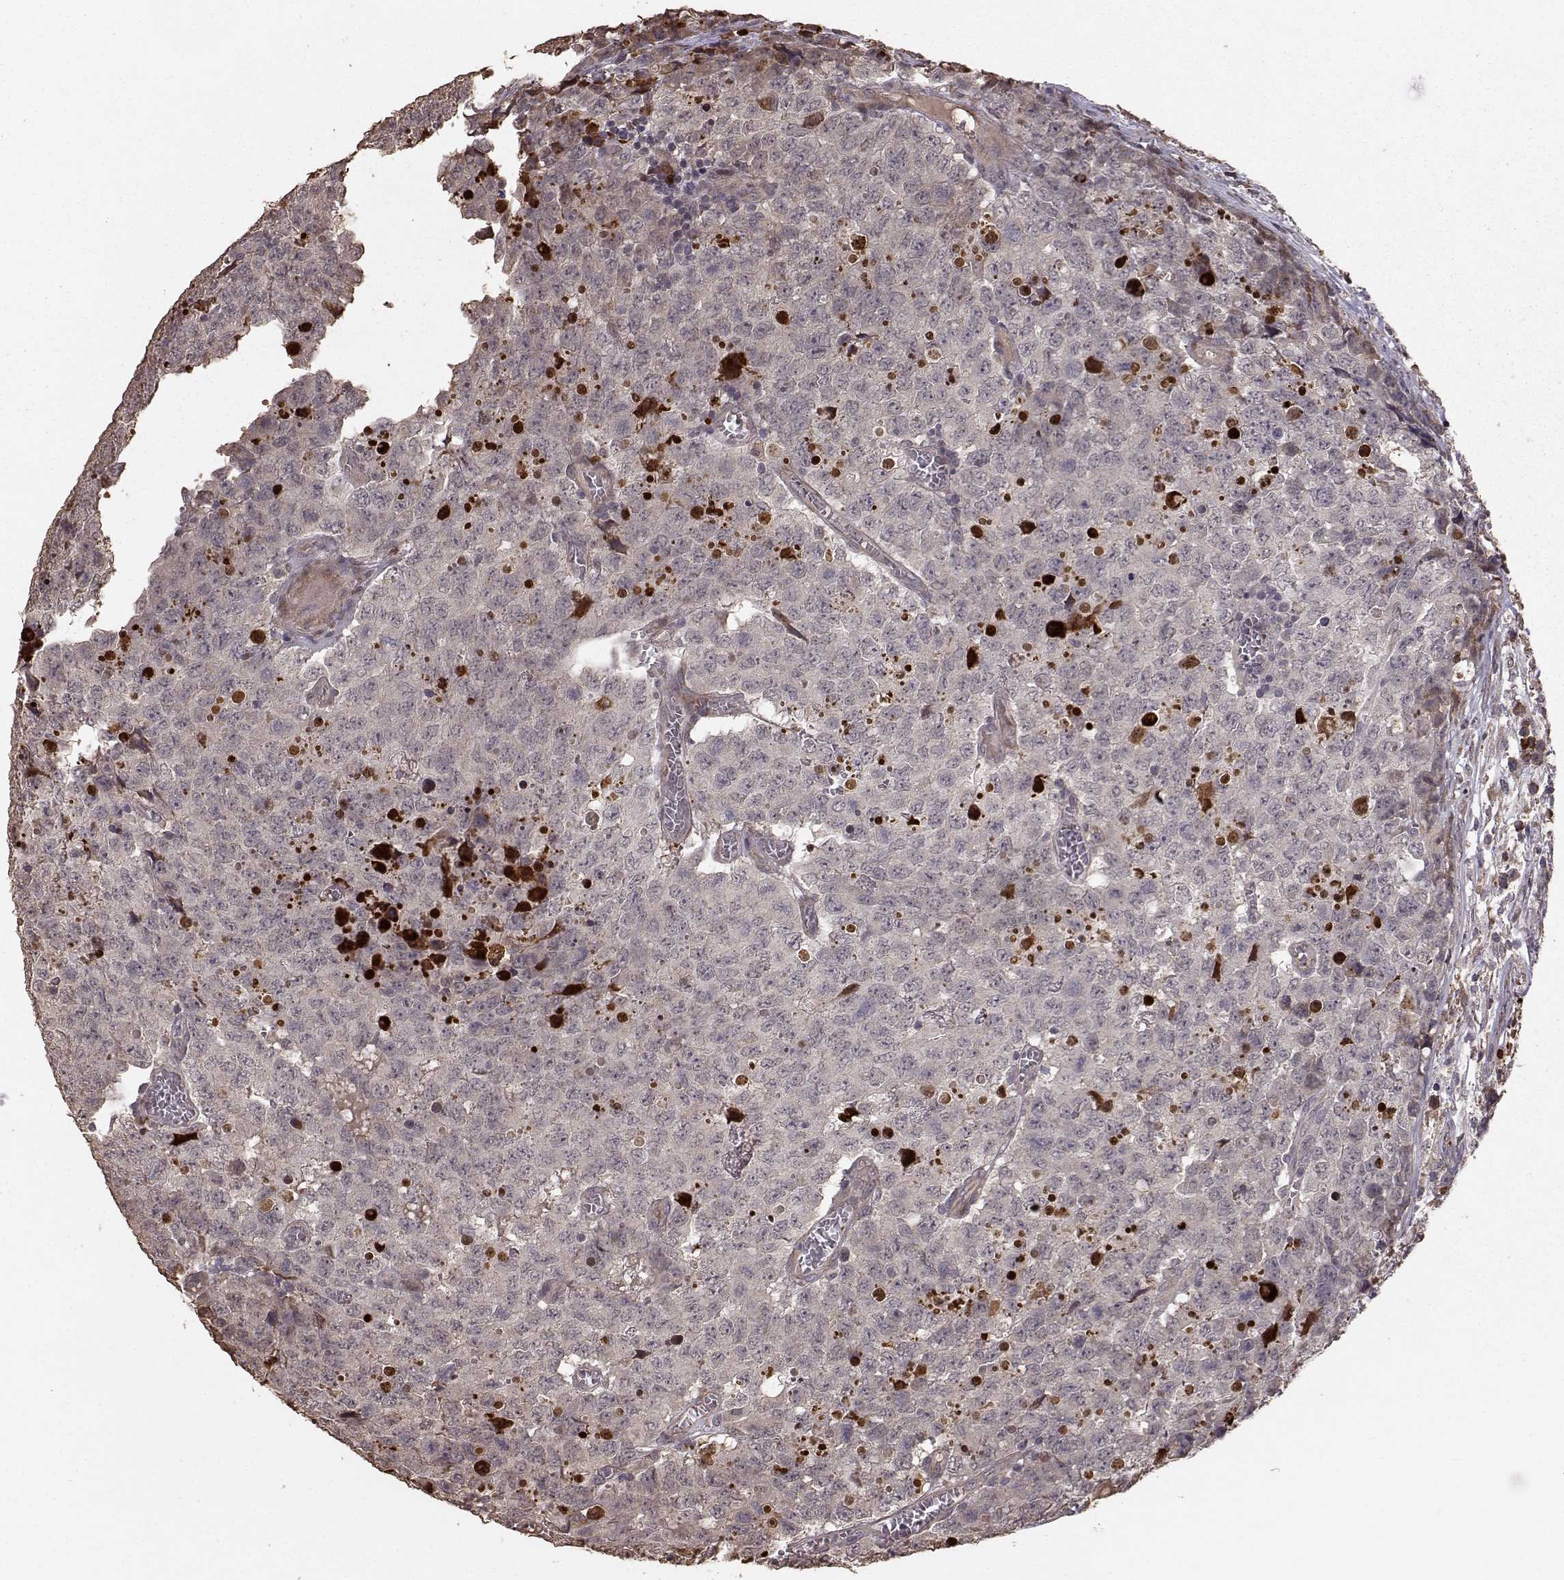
{"staining": {"intensity": "weak", "quantity": ">75%", "location": "cytoplasmic/membranous"}, "tissue": "testis cancer", "cell_type": "Tumor cells", "image_type": "cancer", "snomed": [{"axis": "morphology", "description": "Carcinoma, Embryonal, NOS"}, {"axis": "topography", "description": "Testis"}], "caption": "The immunohistochemical stain highlights weak cytoplasmic/membranous positivity in tumor cells of testis cancer (embryonal carcinoma) tissue. (DAB IHC, brown staining for protein, blue staining for nuclei).", "gene": "USP15", "patient": {"sex": "male", "age": 23}}